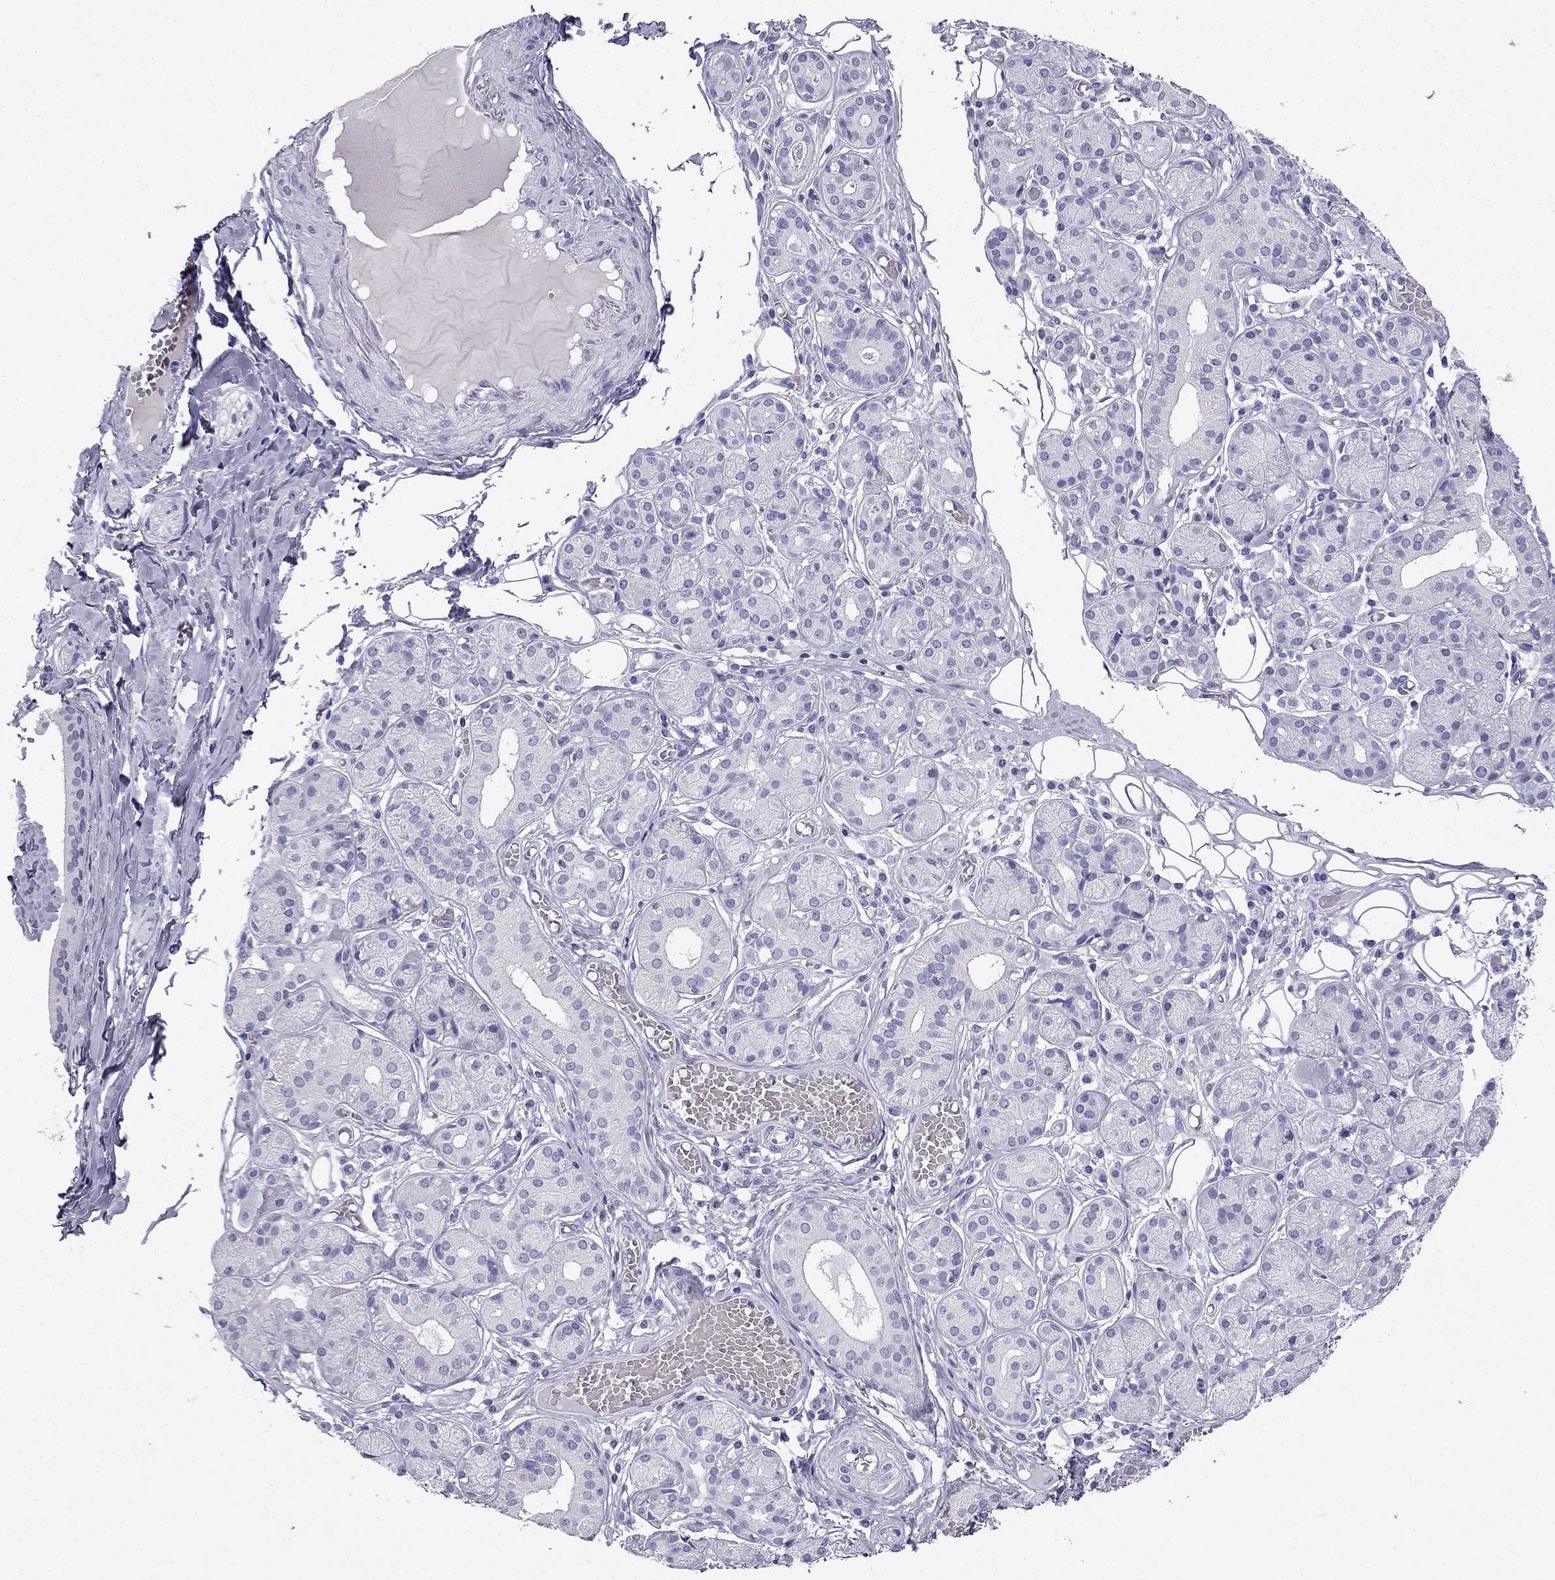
{"staining": {"intensity": "negative", "quantity": "none", "location": "none"}, "tissue": "salivary gland", "cell_type": "Glandular cells", "image_type": "normal", "snomed": [{"axis": "morphology", "description": "Normal tissue, NOS"}, {"axis": "topography", "description": "Salivary gland"}, {"axis": "topography", "description": "Peripheral nerve tissue"}], "caption": "This image is of normal salivary gland stained with immunohistochemistry to label a protein in brown with the nuclei are counter-stained blue. There is no expression in glandular cells.", "gene": "NPTX1", "patient": {"sex": "male", "age": 71}}